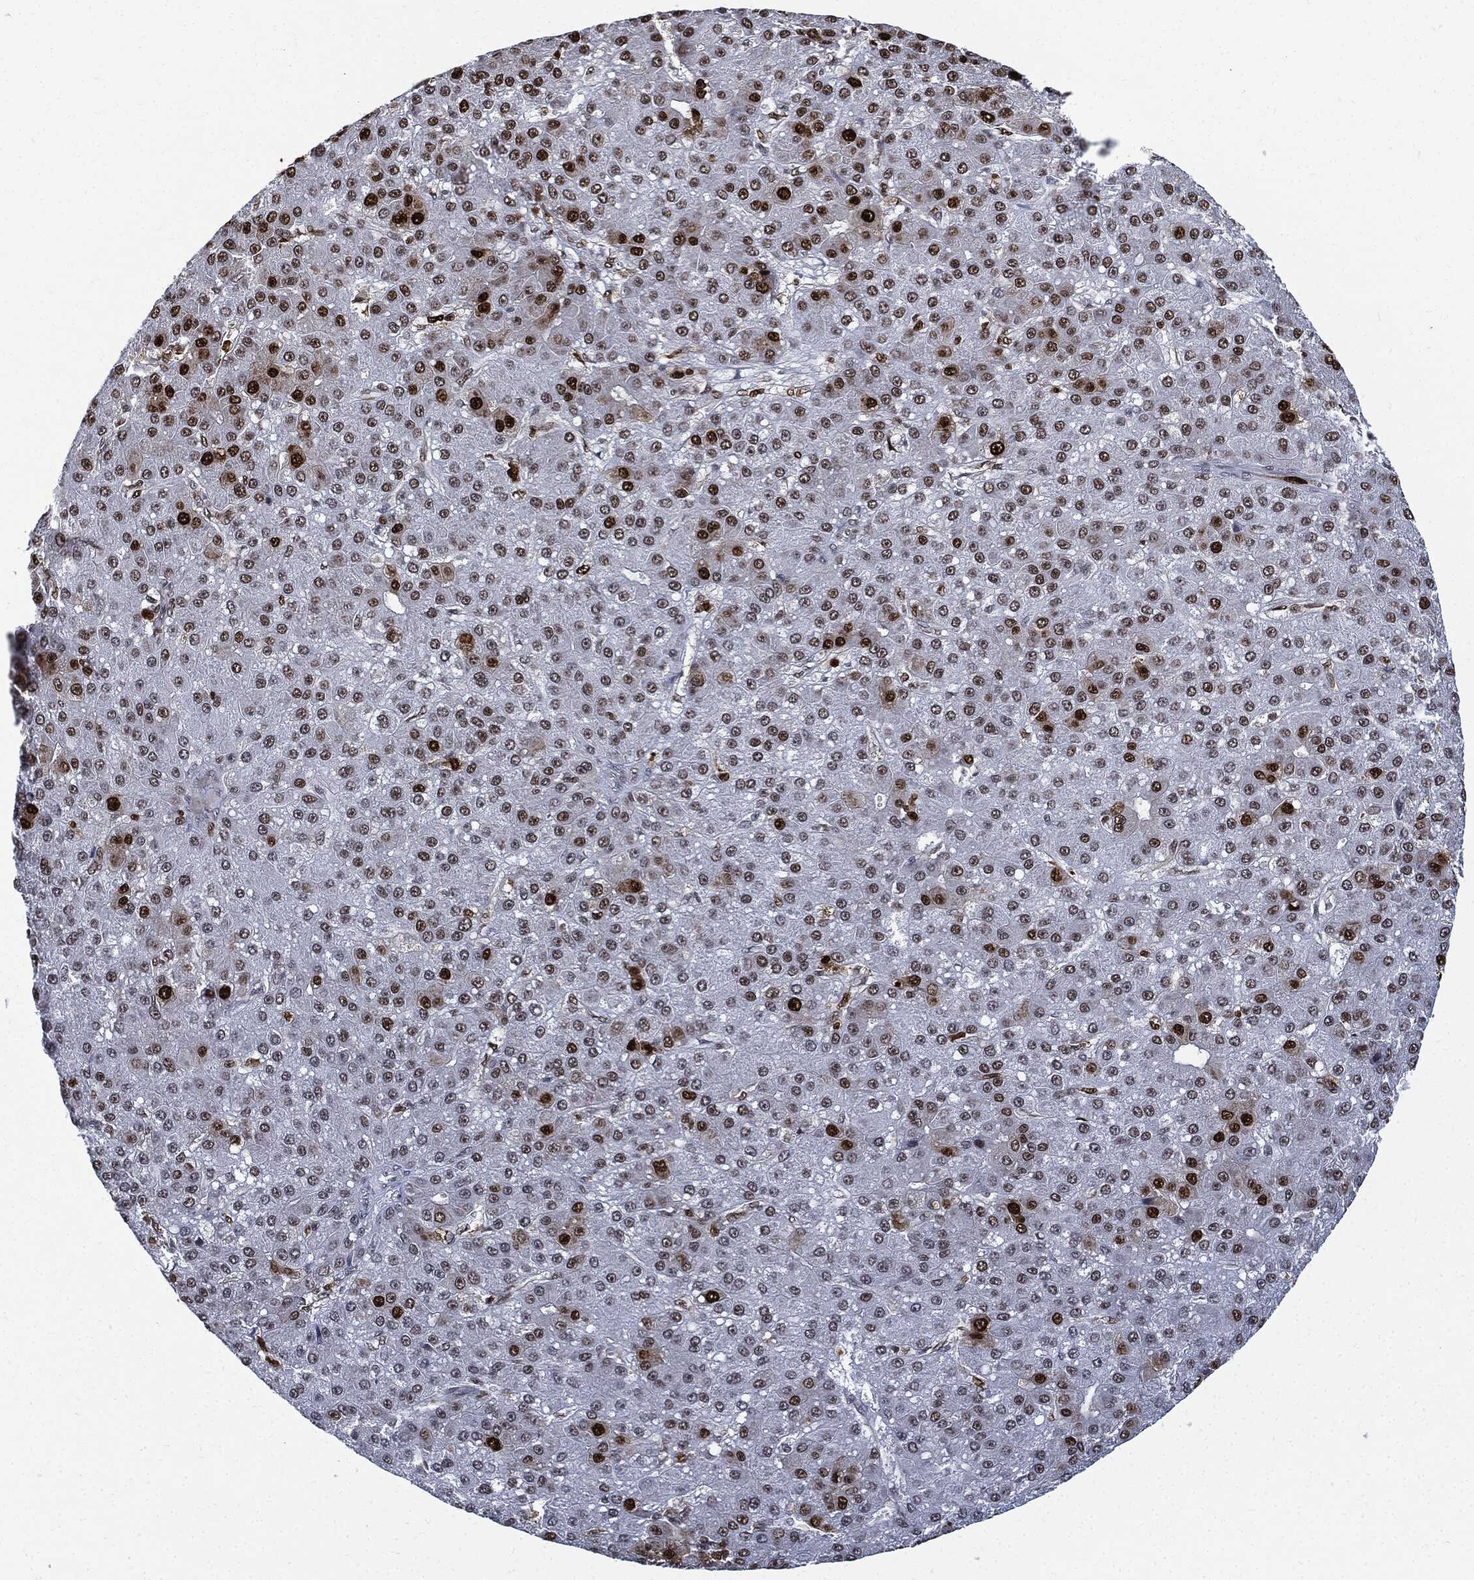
{"staining": {"intensity": "strong", "quantity": "<25%", "location": "nuclear"}, "tissue": "liver cancer", "cell_type": "Tumor cells", "image_type": "cancer", "snomed": [{"axis": "morphology", "description": "Carcinoma, Hepatocellular, NOS"}, {"axis": "topography", "description": "Liver"}], "caption": "Liver hepatocellular carcinoma stained with a protein marker reveals strong staining in tumor cells.", "gene": "PCNA", "patient": {"sex": "male", "age": 67}}